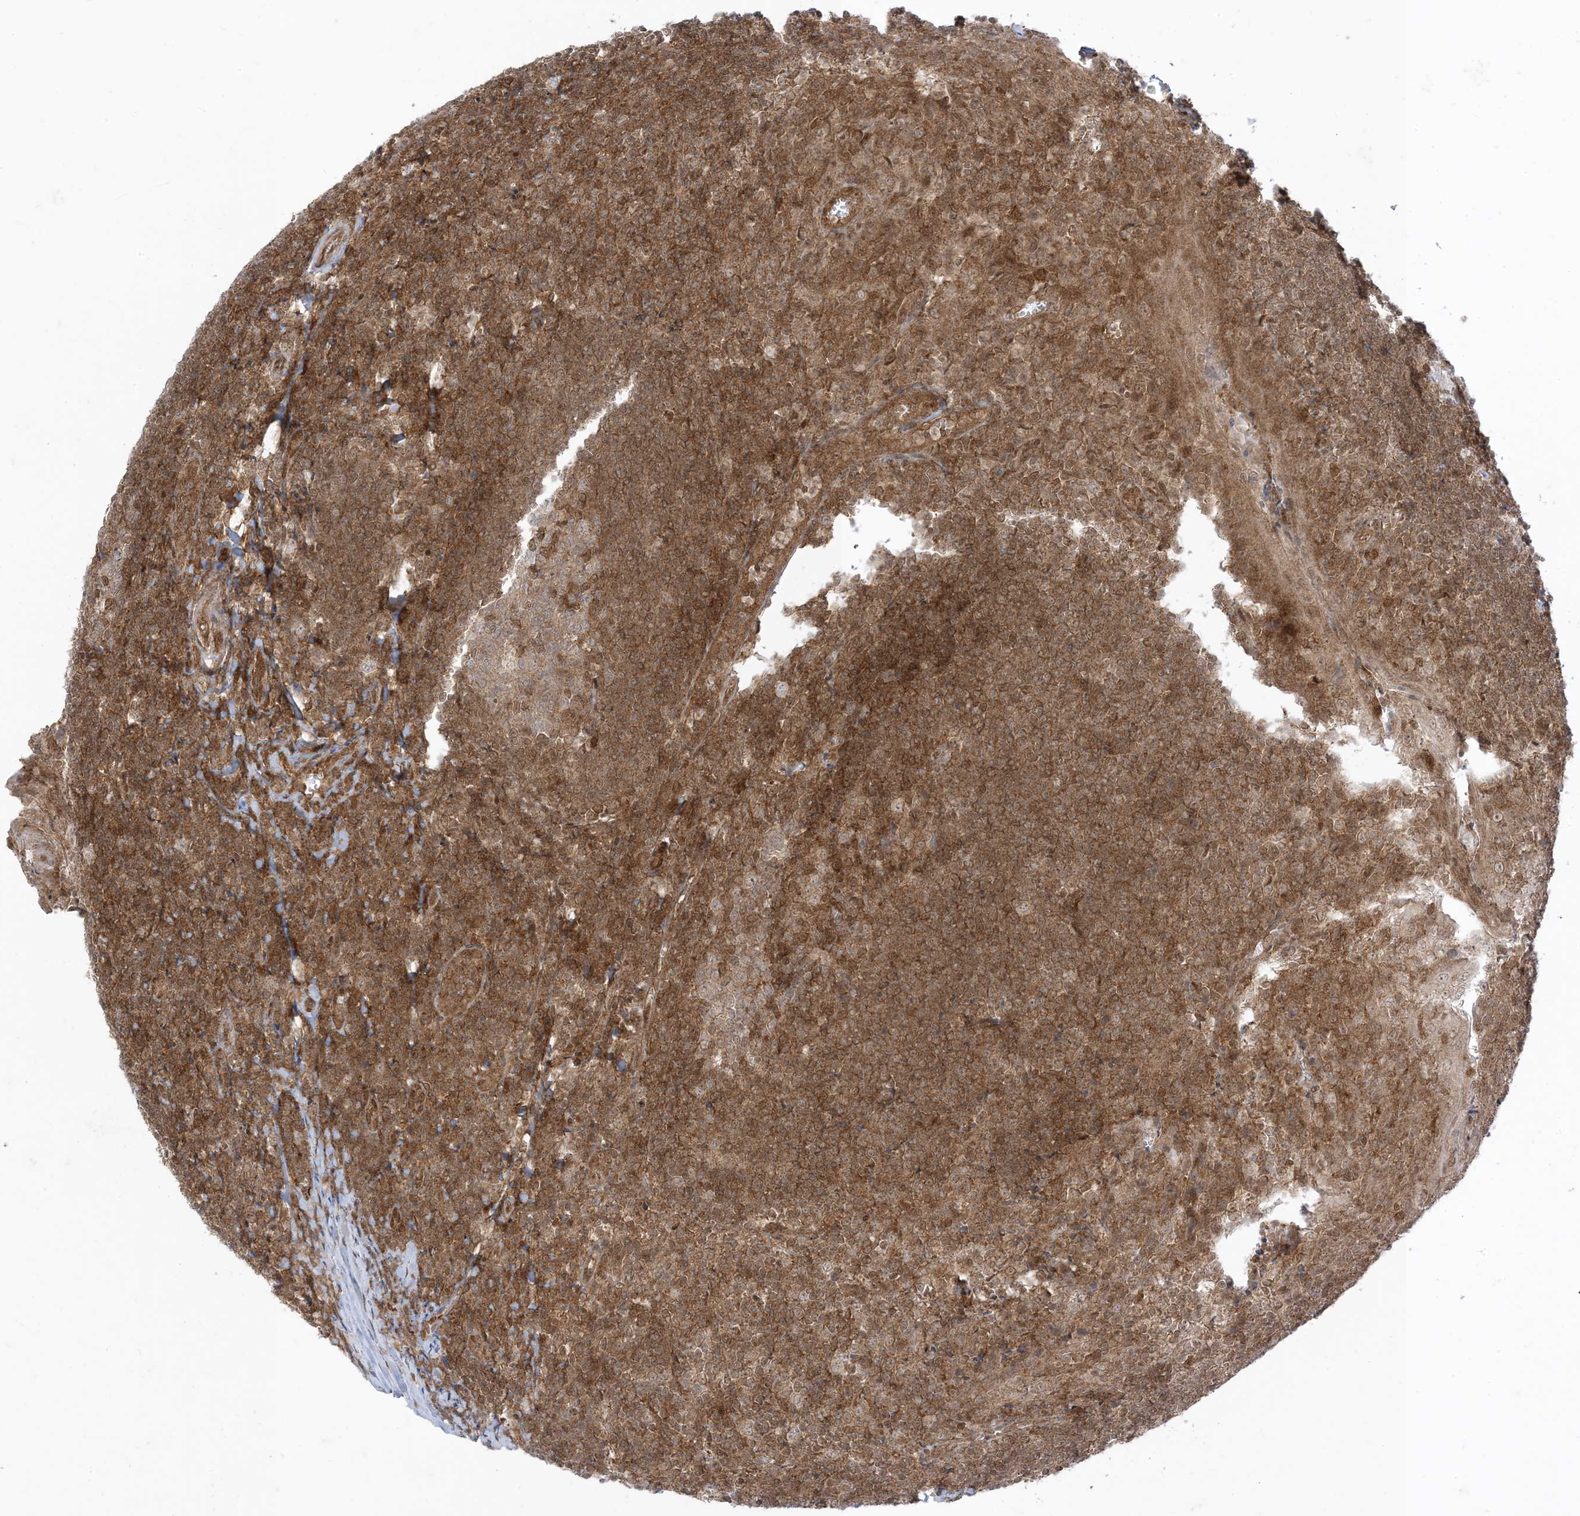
{"staining": {"intensity": "moderate", "quantity": "<25%", "location": "nuclear"}, "tissue": "tonsil", "cell_type": "Germinal center cells", "image_type": "normal", "snomed": [{"axis": "morphology", "description": "Normal tissue, NOS"}, {"axis": "topography", "description": "Tonsil"}], "caption": "Protein staining displays moderate nuclear positivity in approximately <25% of germinal center cells in unremarkable tonsil.", "gene": "PTPA", "patient": {"sex": "male", "age": 27}}